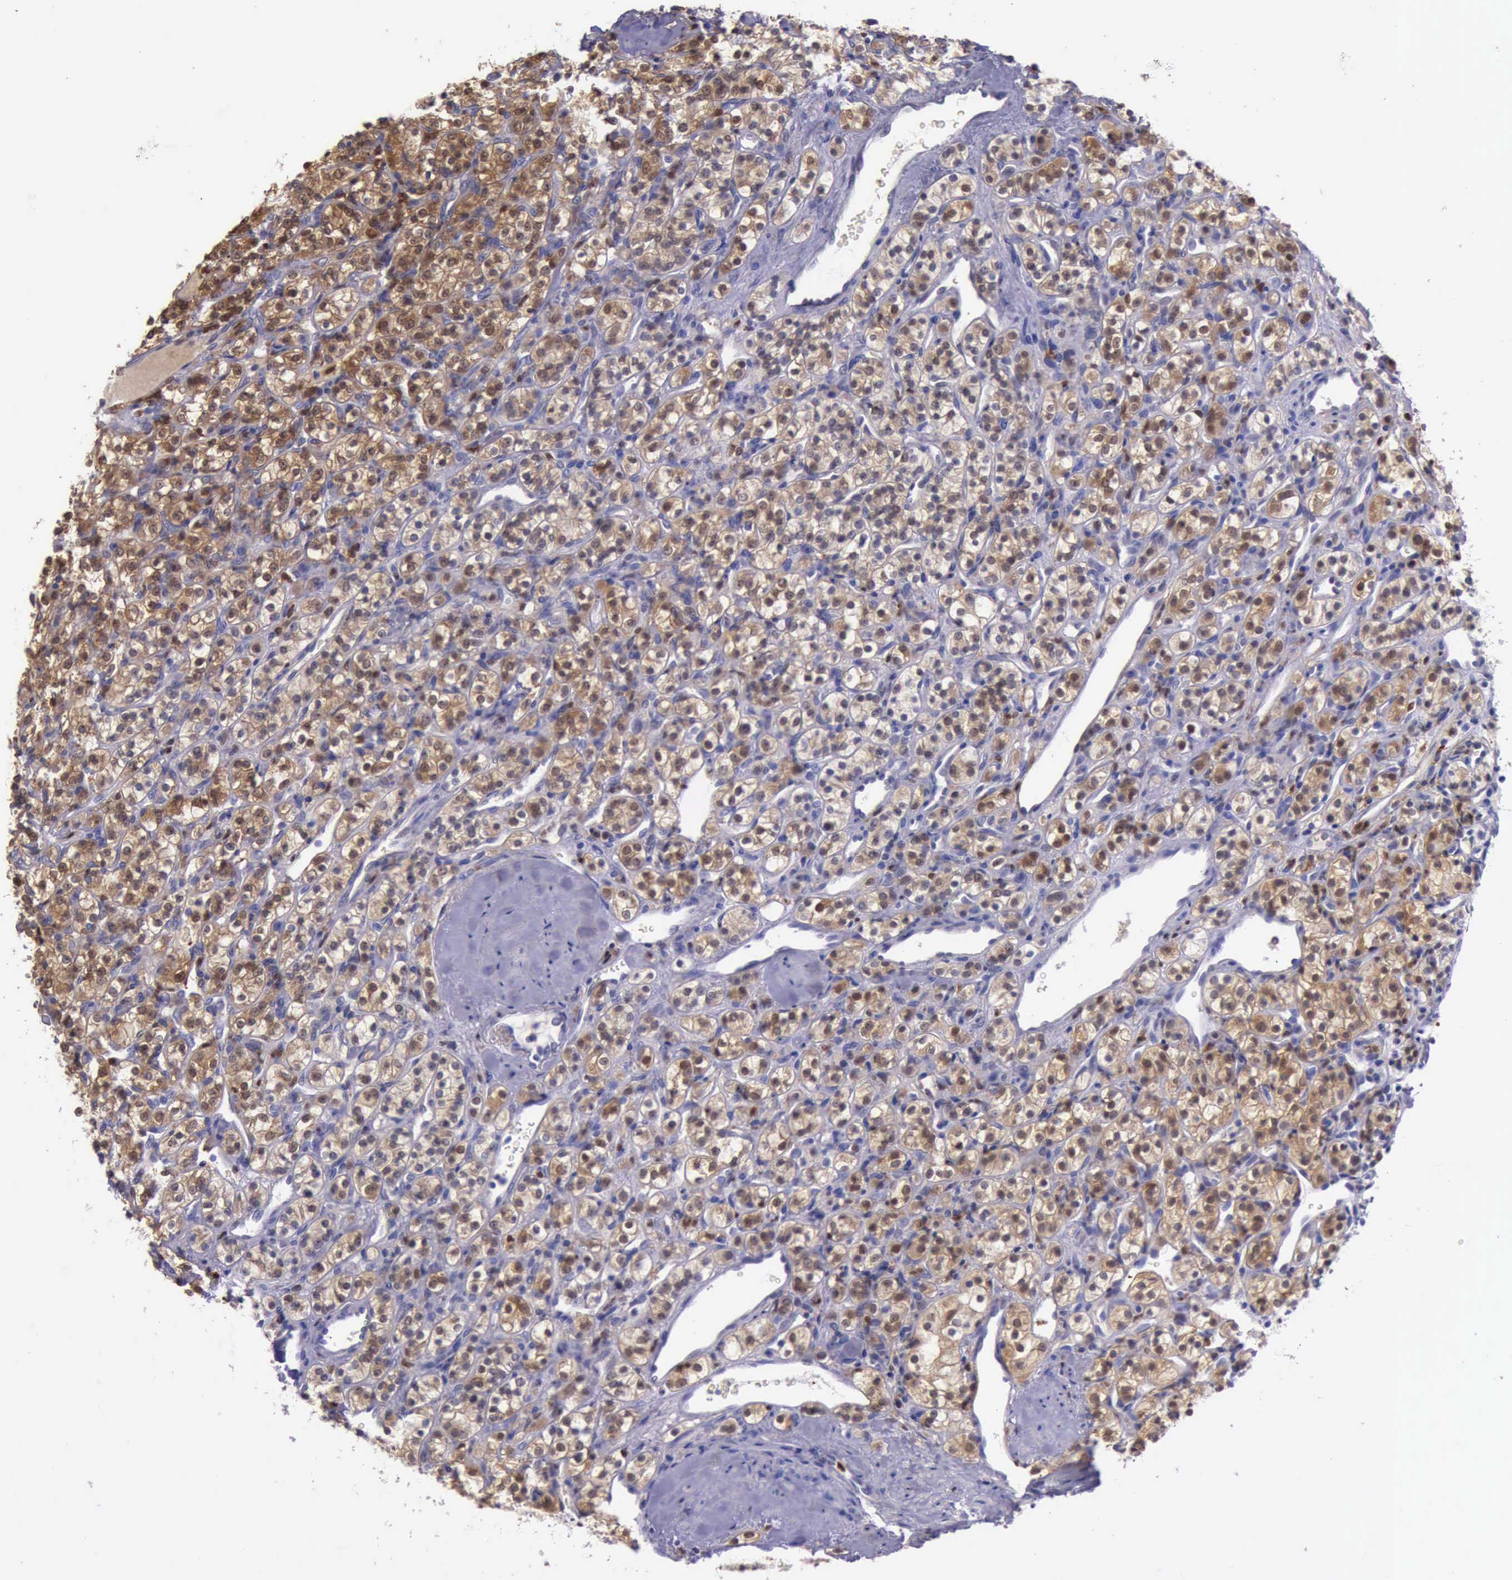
{"staining": {"intensity": "moderate", "quantity": "25%-75%", "location": "cytoplasmic/membranous,nuclear"}, "tissue": "renal cancer", "cell_type": "Tumor cells", "image_type": "cancer", "snomed": [{"axis": "morphology", "description": "Adenocarcinoma, NOS"}, {"axis": "topography", "description": "Kidney"}], "caption": "A brown stain shows moderate cytoplasmic/membranous and nuclear staining of a protein in renal cancer (adenocarcinoma) tumor cells.", "gene": "TYMP", "patient": {"sex": "male", "age": 77}}